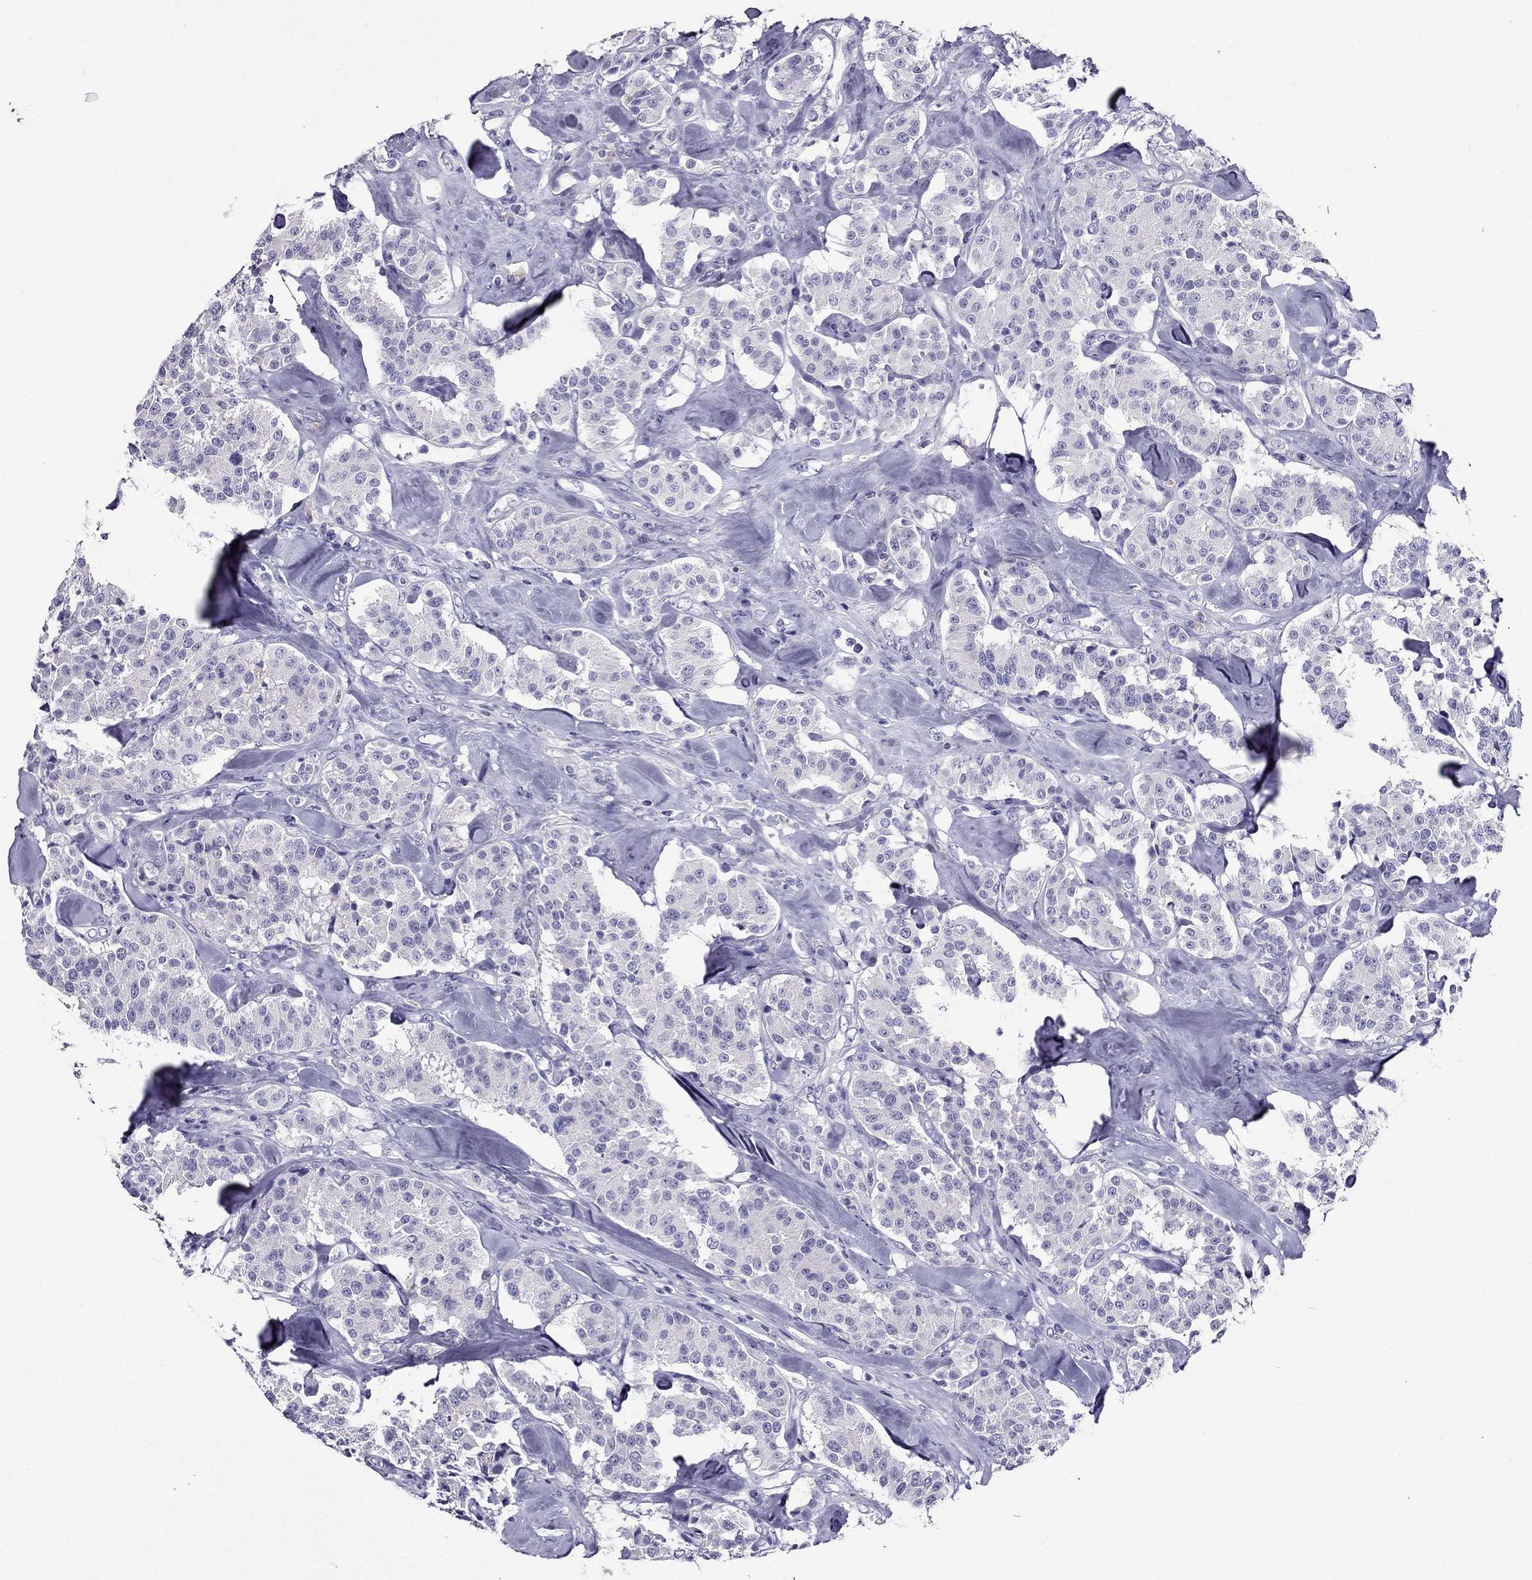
{"staining": {"intensity": "negative", "quantity": "none", "location": "none"}, "tissue": "carcinoid", "cell_type": "Tumor cells", "image_type": "cancer", "snomed": [{"axis": "morphology", "description": "Carcinoid, malignant, NOS"}, {"axis": "topography", "description": "Pancreas"}], "caption": "The immunohistochemistry micrograph has no significant positivity in tumor cells of malignant carcinoid tissue.", "gene": "ZNF541", "patient": {"sex": "male", "age": 41}}